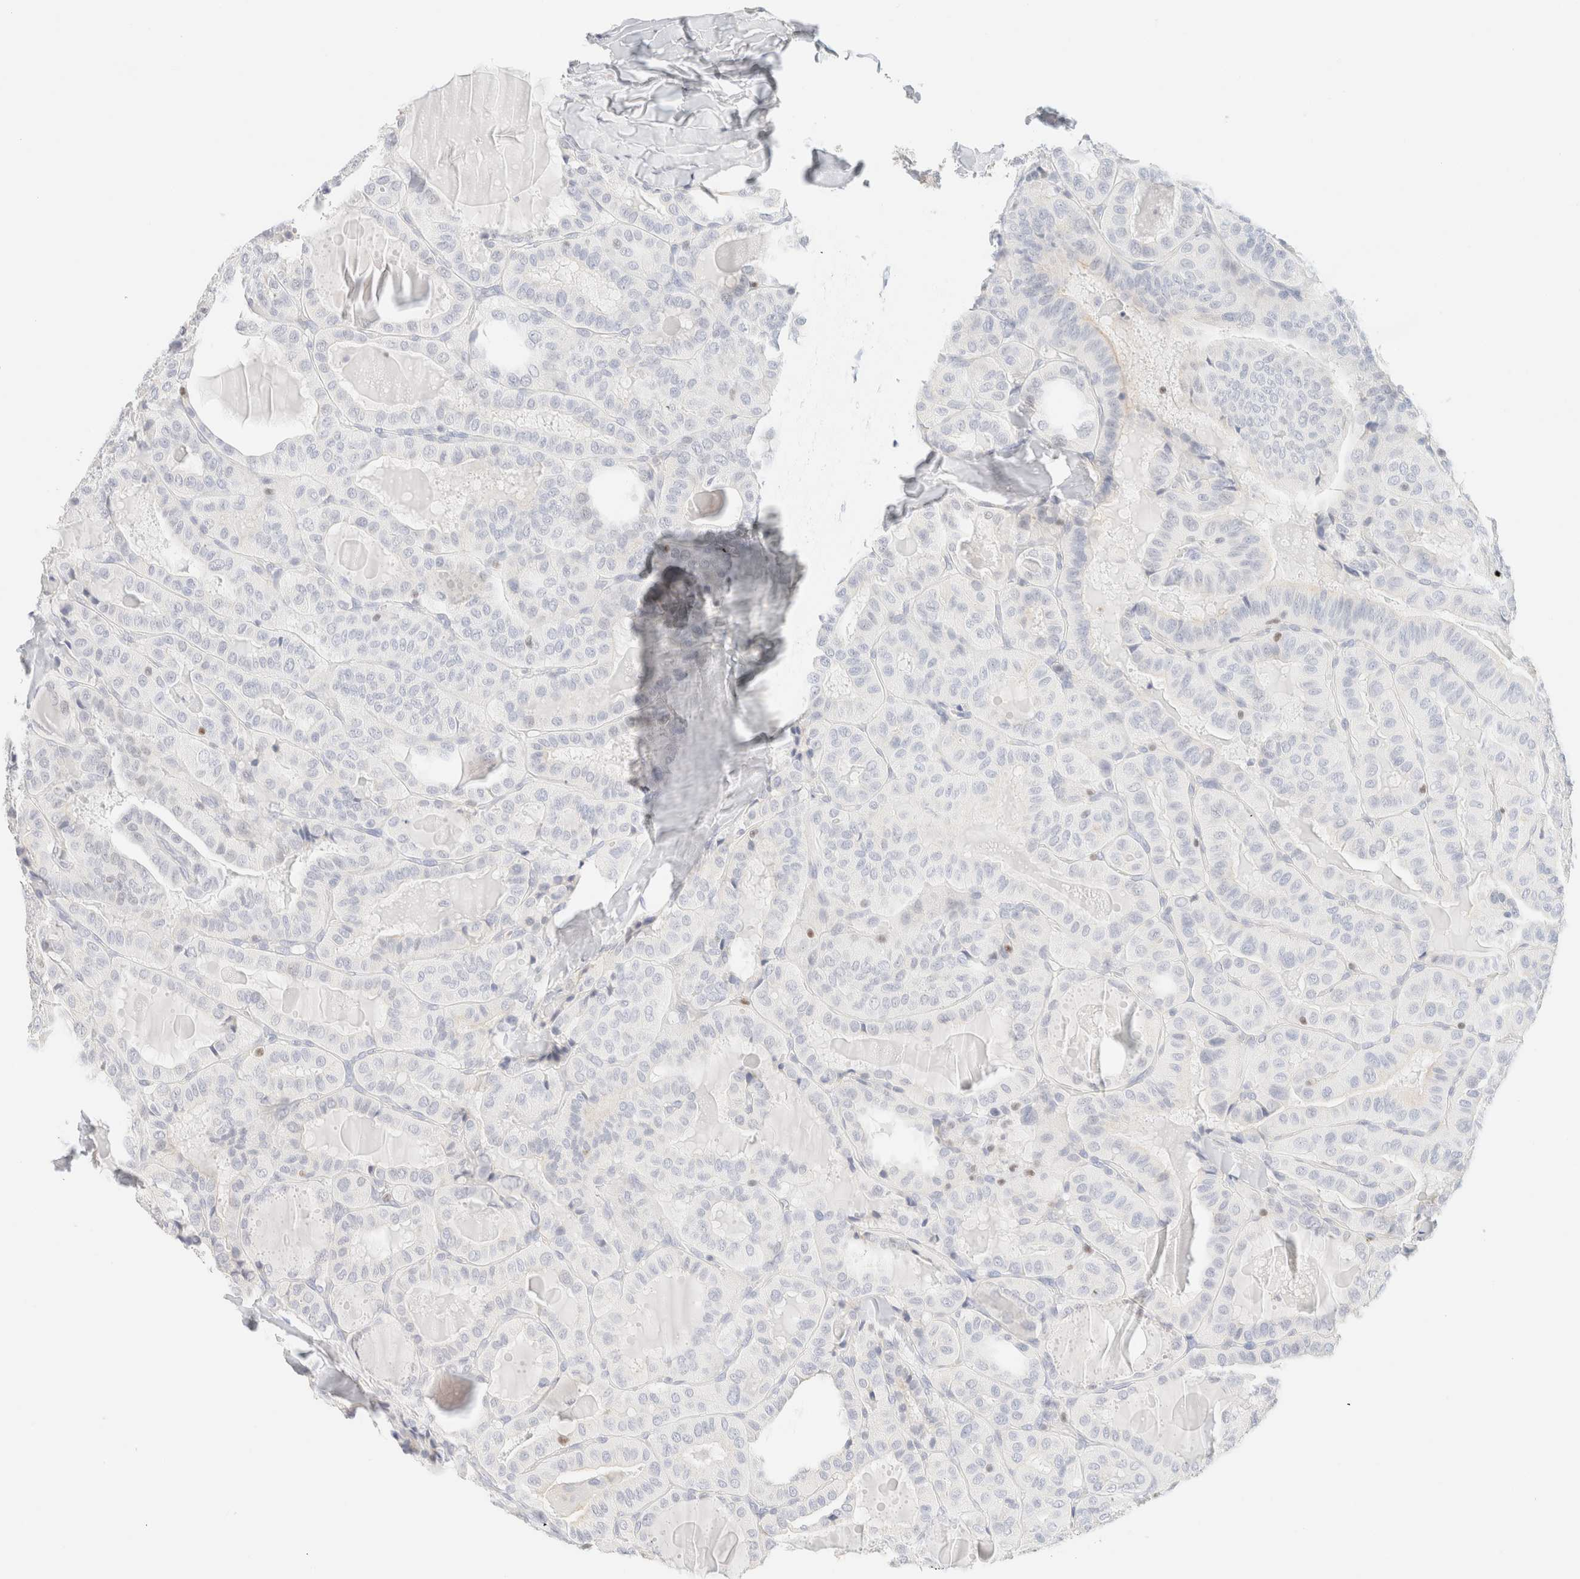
{"staining": {"intensity": "negative", "quantity": "none", "location": "none"}, "tissue": "thyroid cancer", "cell_type": "Tumor cells", "image_type": "cancer", "snomed": [{"axis": "morphology", "description": "Papillary adenocarcinoma, NOS"}, {"axis": "topography", "description": "Thyroid gland"}], "caption": "DAB (3,3'-diaminobenzidine) immunohistochemical staining of human thyroid cancer displays no significant positivity in tumor cells. (DAB immunohistochemistry visualized using brightfield microscopy, high magnification).", "gene": "IKZF3", "patient": {"sex": "male", "age": 77}}